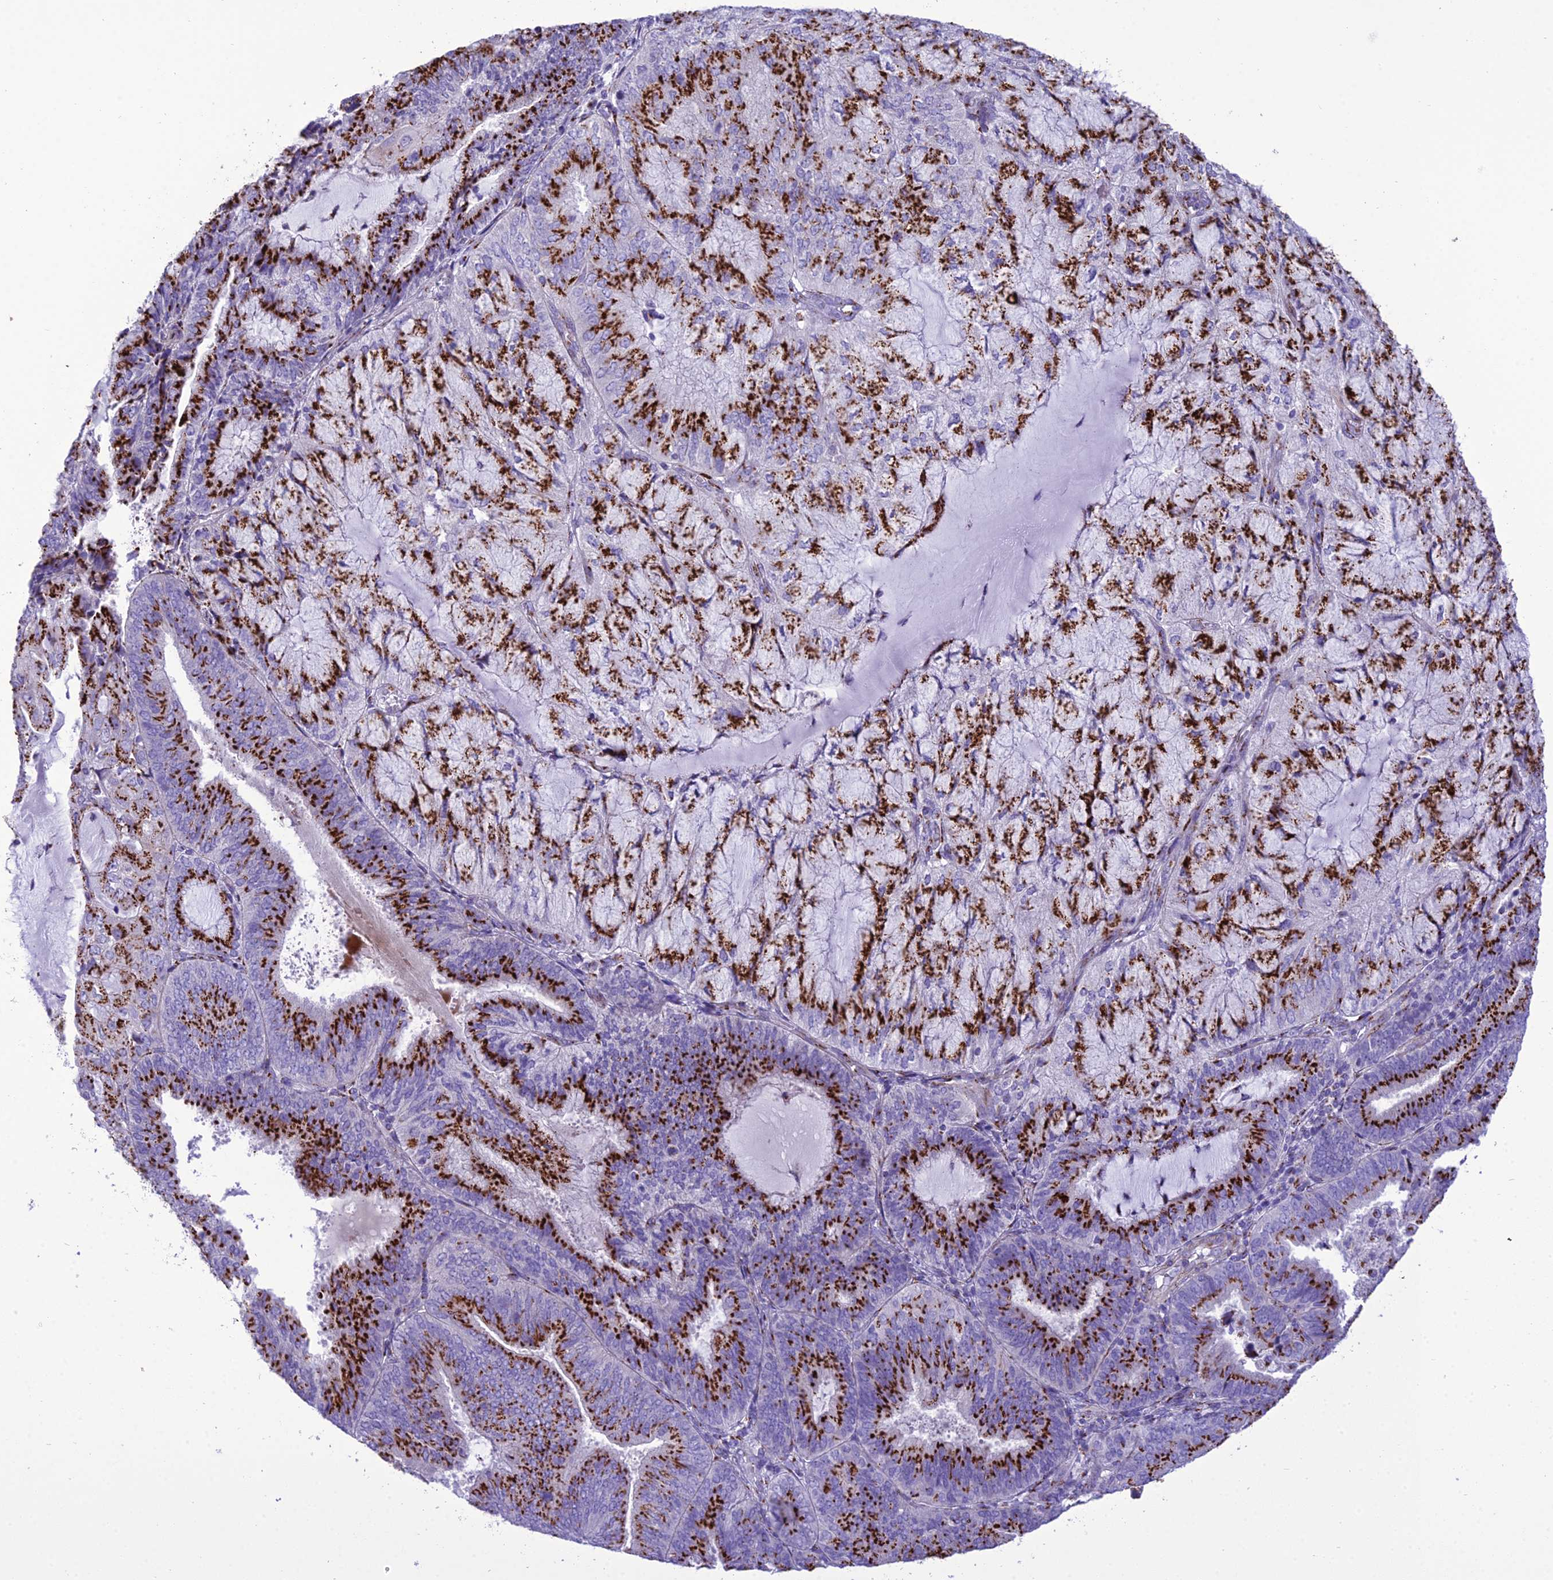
{"staining": {"intensity": "strong", "quantity": ">75%", "location": "cytoplasmic/membranous"}, "tissue": "endometrial cancer", "cell_type": "Tumor cells", "image_type": "cancer", "snomed": [{"axis": "morphology", "description": "Adenocarcinoma, NOS"}, {"axis": "topography", "description": "Endometrium"}], "caption": "Tumor cells show high levels of strong cytoplasmic/membranous expression in about >75% of cells in adenocarcinoma (endometrial).", "gene": "GOLM2", "patient": {"sex": "female", "age": 81}}